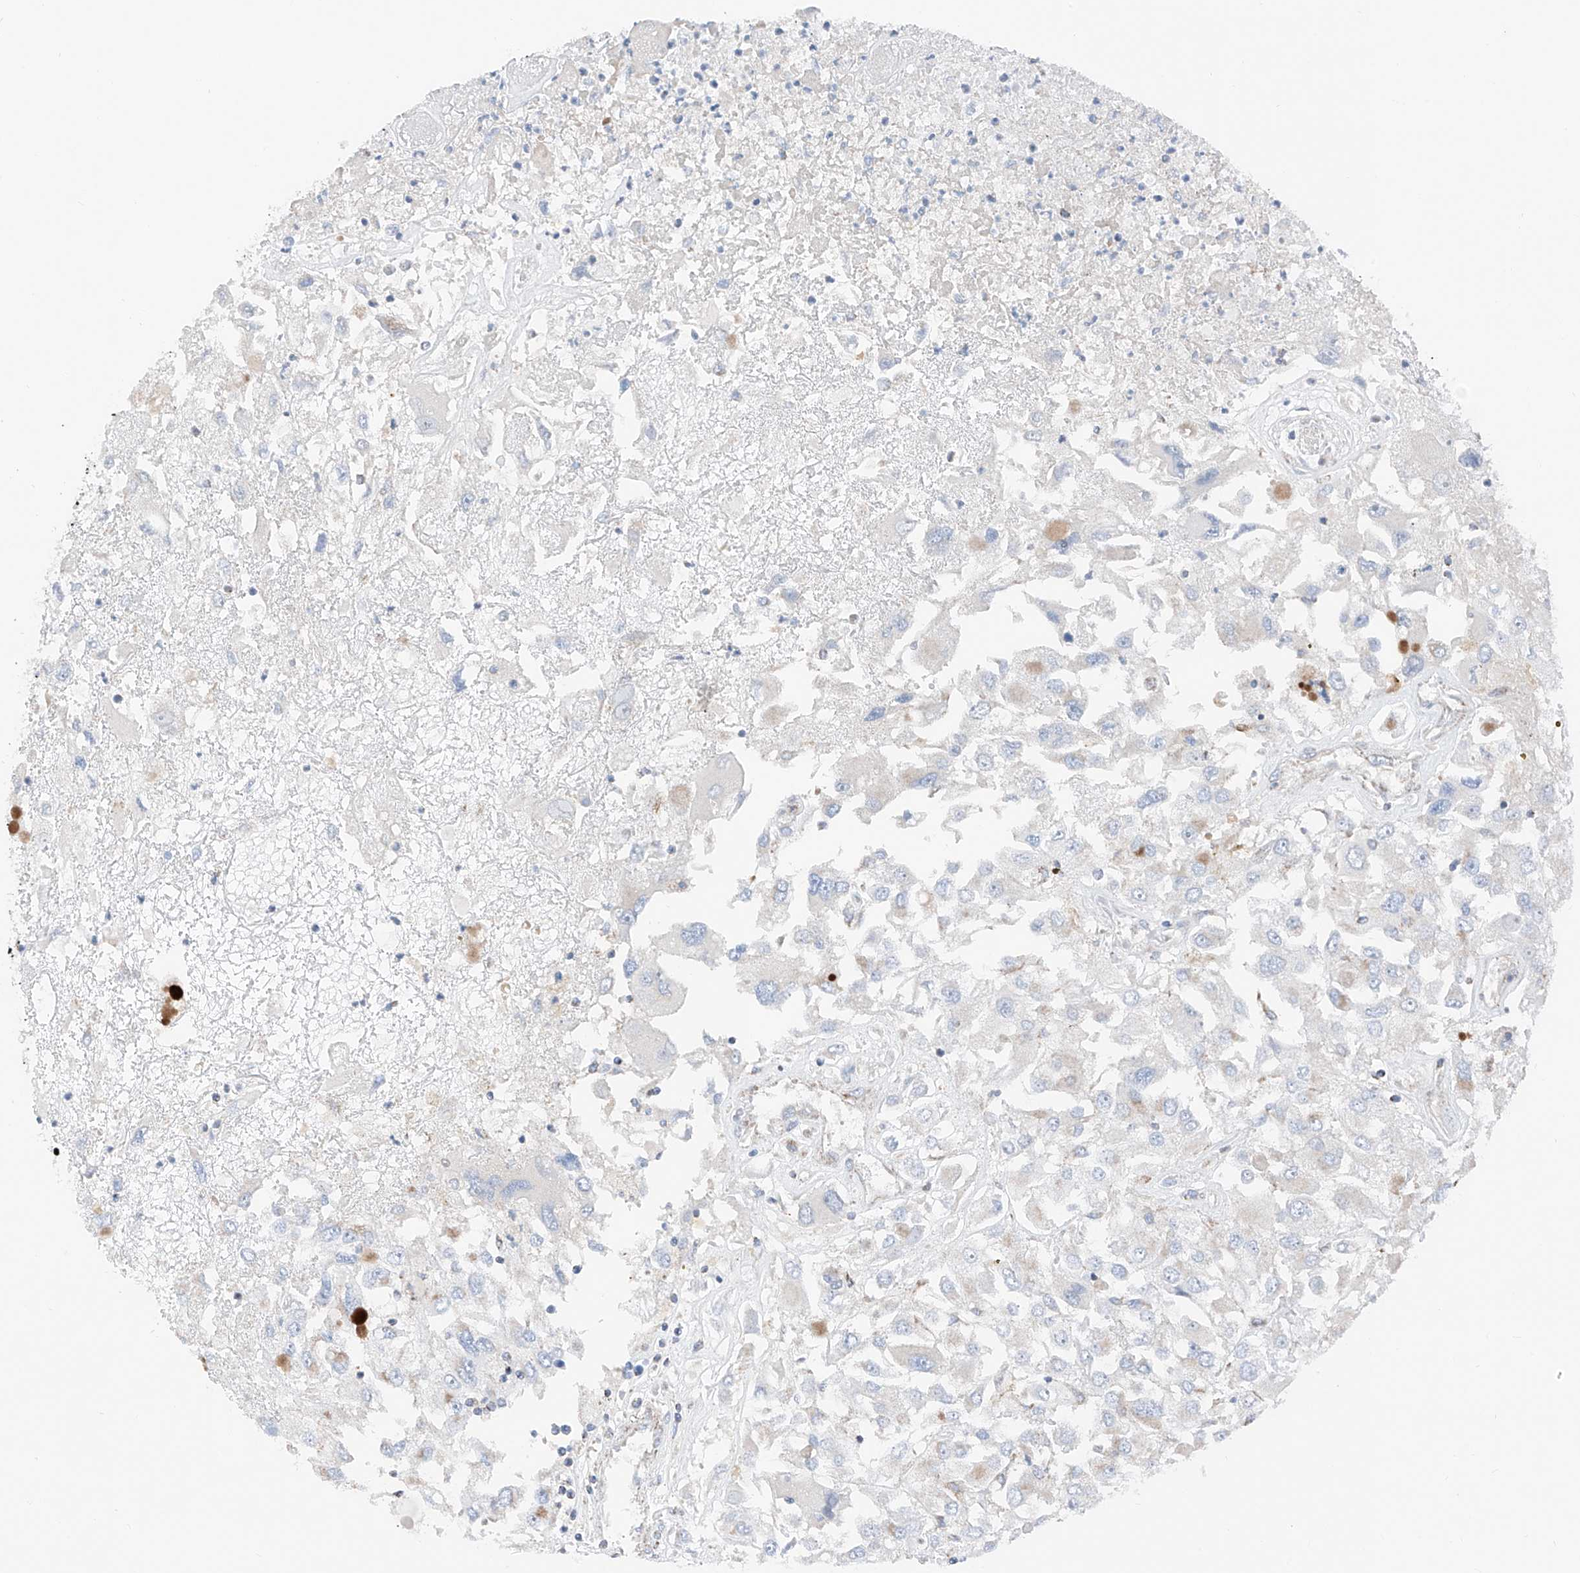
{"staining": {"intensity": "negative", "quantity": "none", "location": "none"}, "tissue": "renal cancer", "cell_type": "Tumor cells", "image_type": "cancer", "snomed": [{"axis": "morphology", "description": "Adenocarcinoma, NOS"}, {"axis": "topography", "description": "Kidney"}], "caption": "A high-resolution histopathology image shows IHC staining of renal adenocarcinoma, which demonstrates no significant positivity in tumor cells.", "gene": "MRAP", "patient": {"sex": "female", "age": 52}}